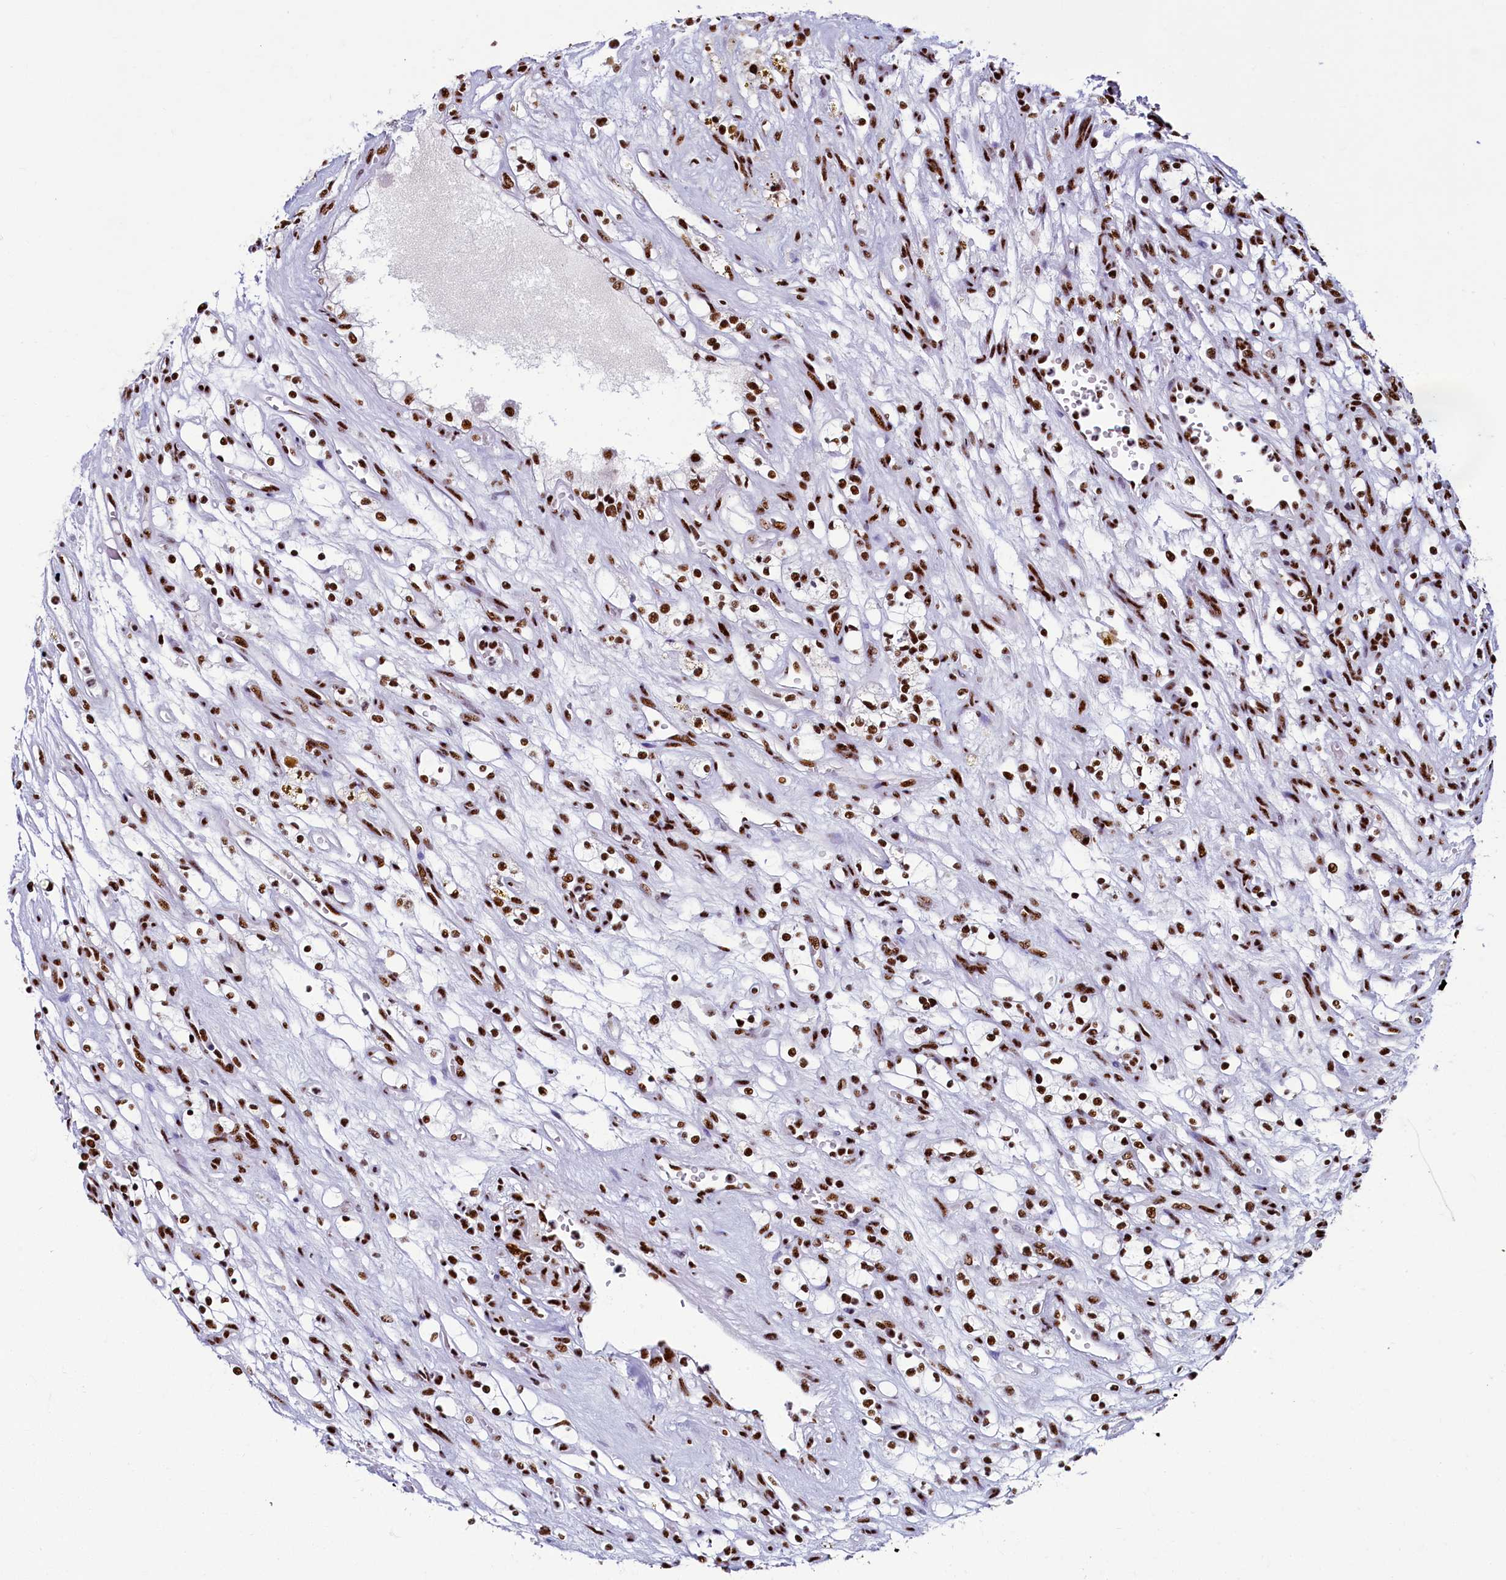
{"staining": {"intensity": "strong", "quantity": ">75%", "location": "nuclear"}, "tissue": "renal cancer", "cell_type": "Tumor cells", "image_type": "cancer", "snomed": [{"axis": "morphology", "description": "Adenocarcinoma, NOS"}, {"axis": "topography", "description": "Kidney"}], "caption": "A brown stain highlights strong nuclear expression of a protein in renal cancer (adenocarcinoma) tumor cells. The staining was performed using DAB (3,3'-diaminobenzidine) to visualize the protein expression in brown, while the nuclei were stained in blue with hematoxylin (Magnification: 20x).", "gene": "SRRM2", "patient": {"sex": "female", "age": 69}}